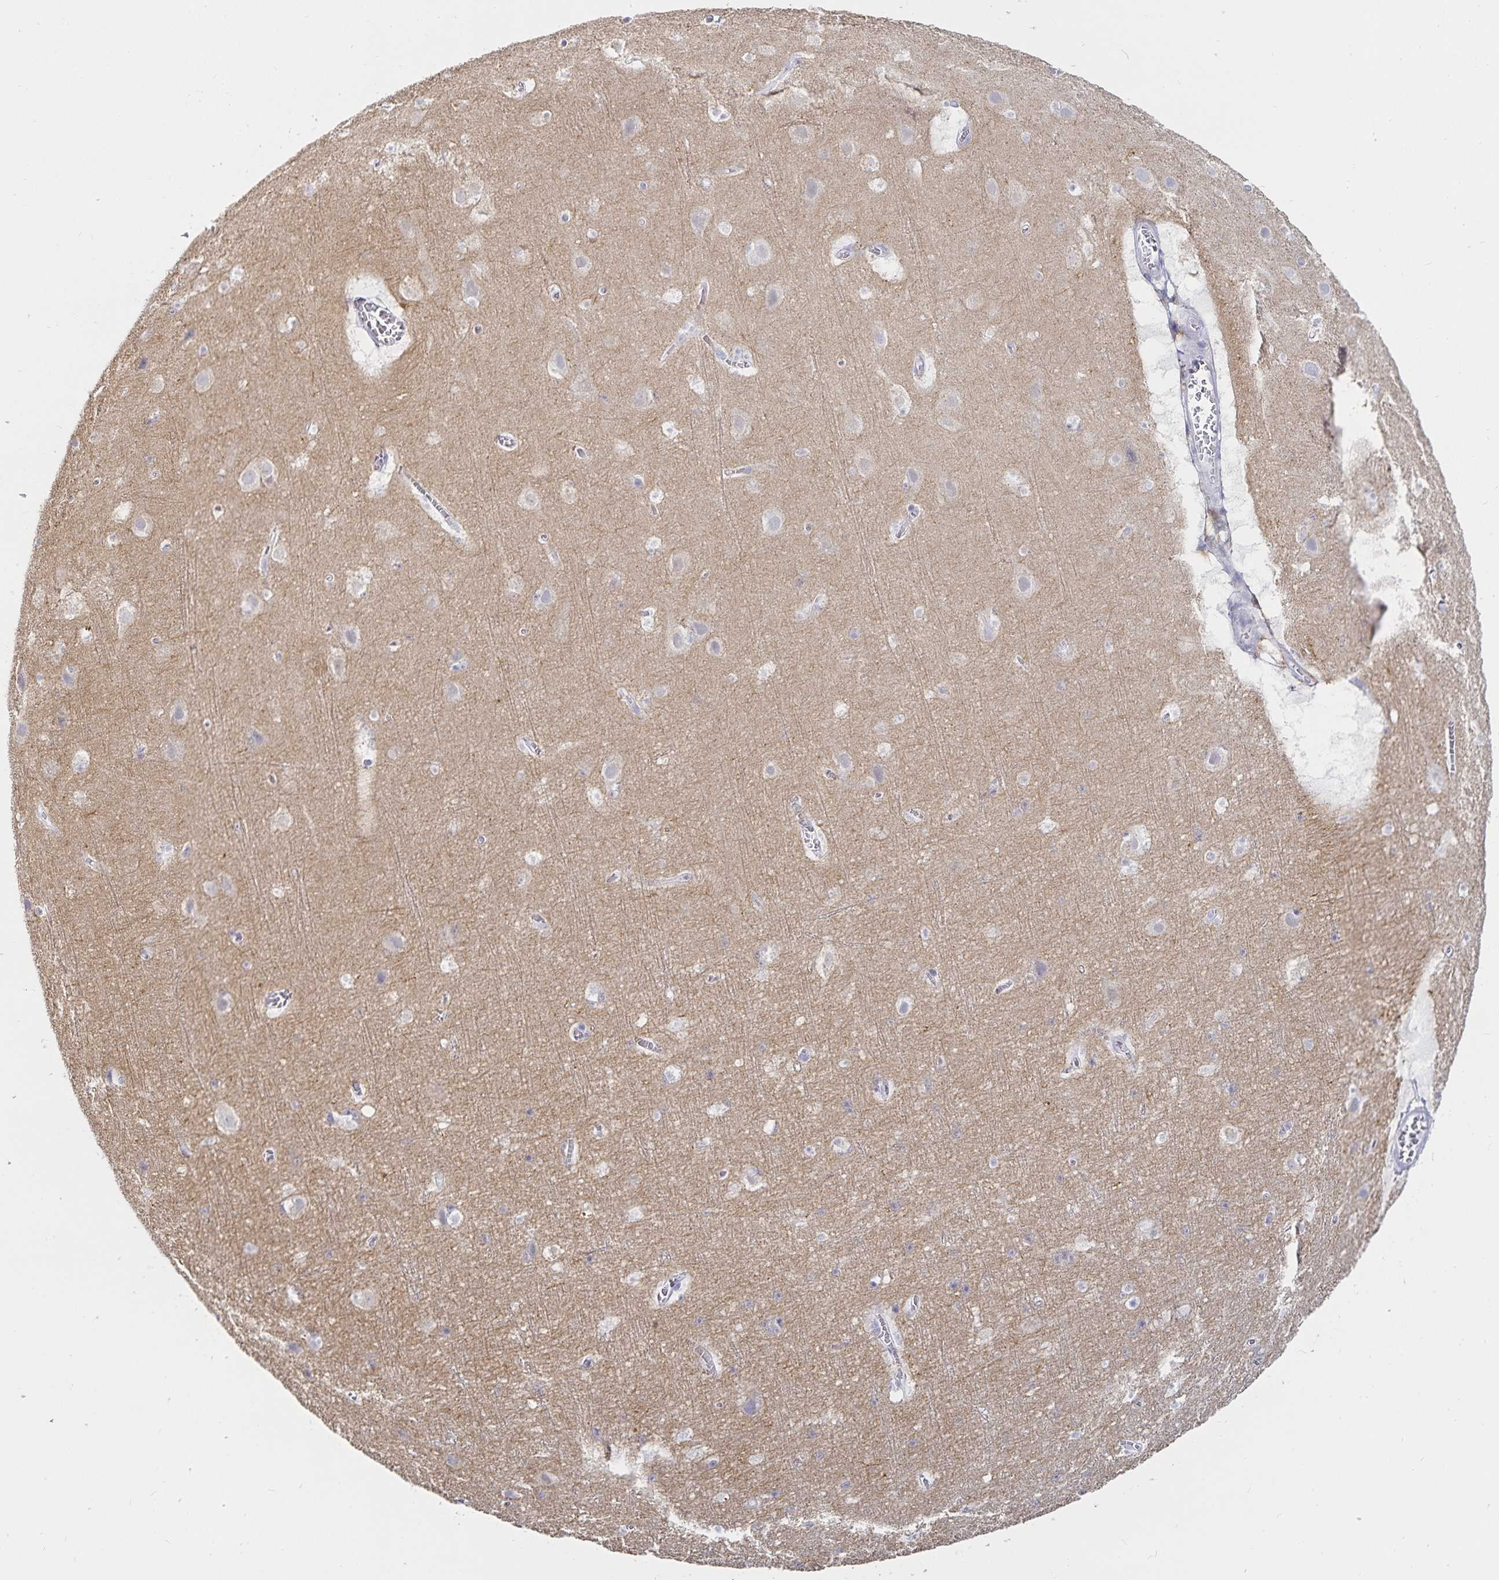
{"staining": {"intensity": "negative", "quantity": "none", "location": "none"}, "tissue": "cerebral cortex", "cell_type": "Endothelial cells", "image_type": "normal", "snomed": [{"axis": "morphology", "description": "Normal tissue, NOS"}, {"axis": "topography", "description": "Cerebral cortex"}], "caption": "Immunohistochemical staining of normal human cerebral cortex shows no significant staining in endothelial cells.", "gene": "SFTPA1", "patient": {"sex": "female", "age": 42}}